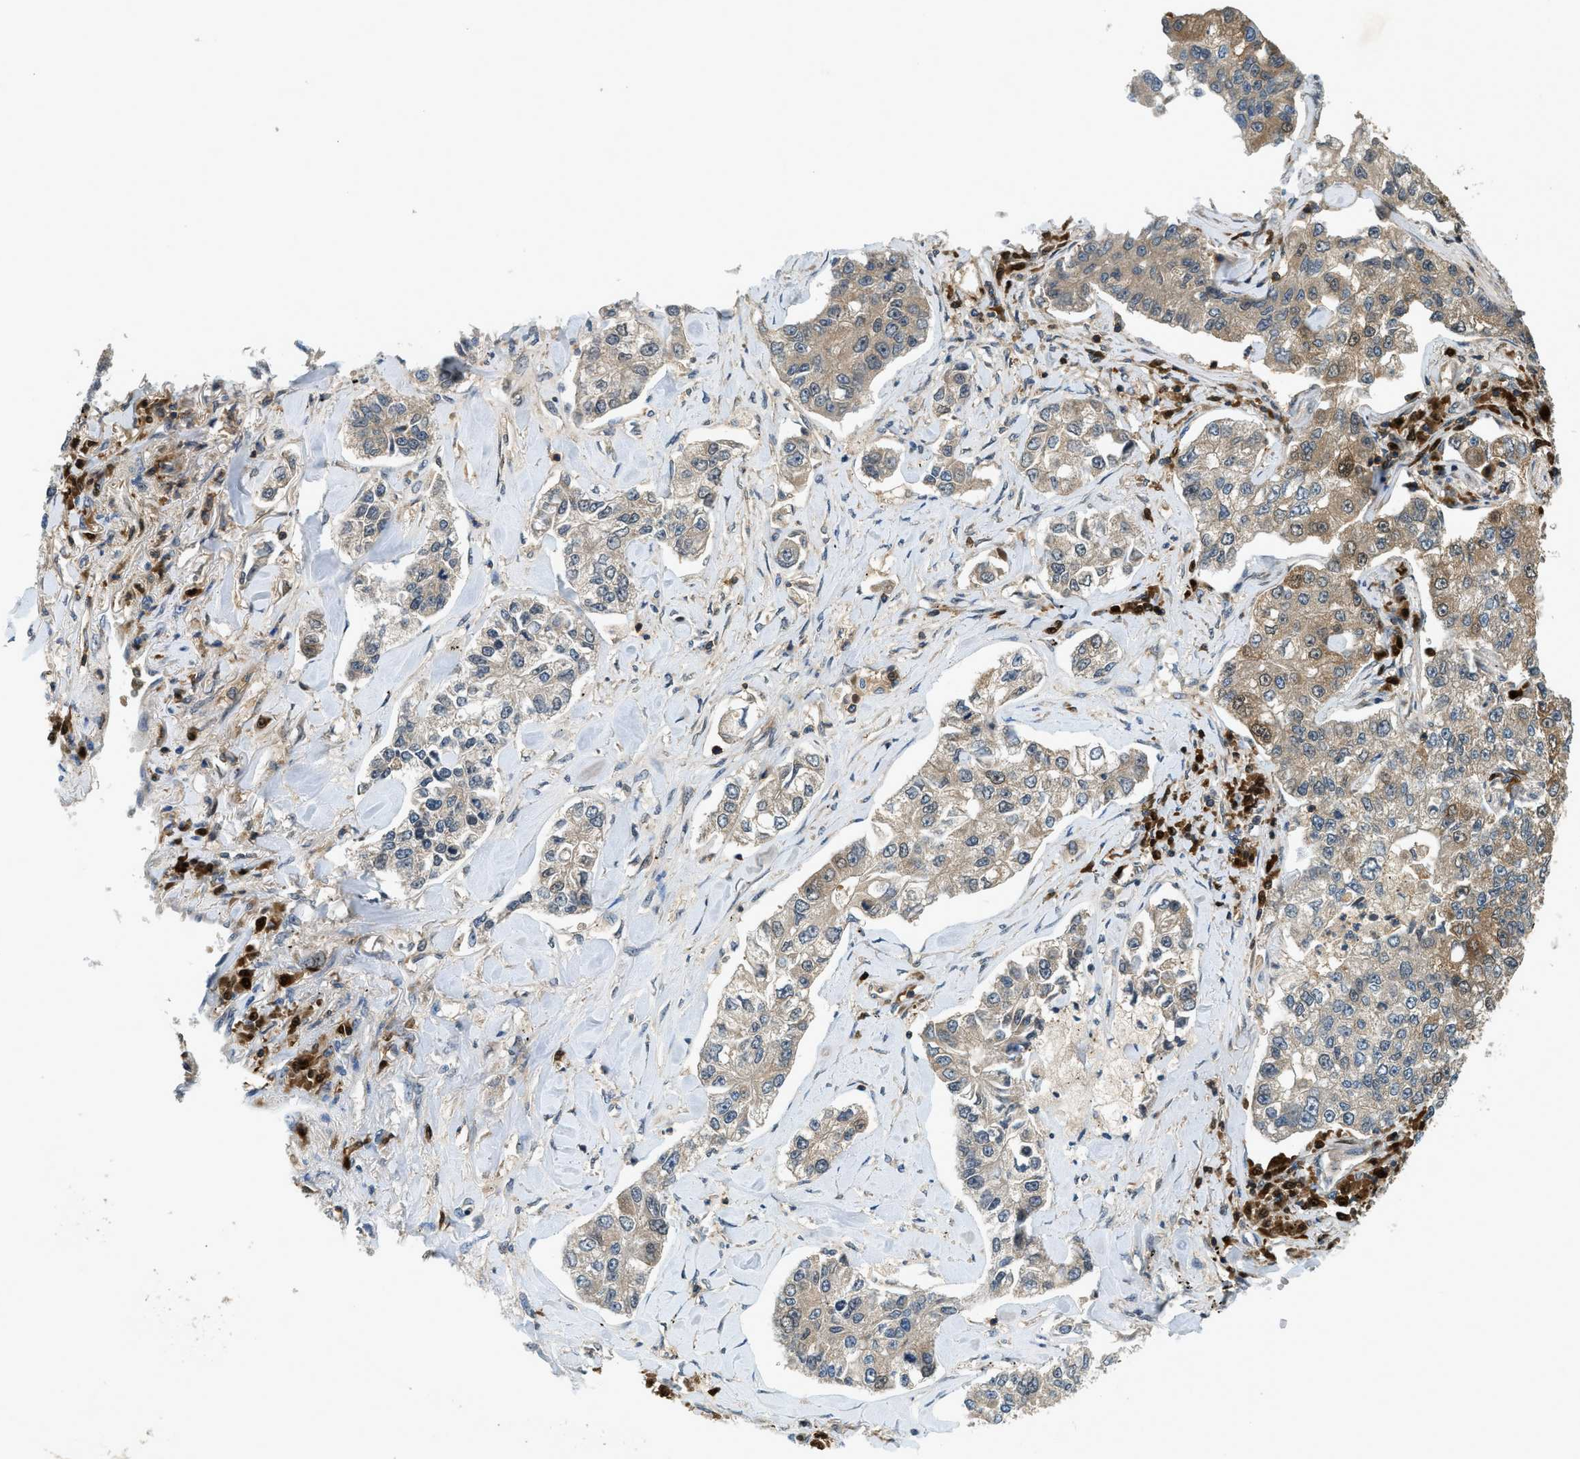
{"staining": {"intensity": "weak", "quantity": ">75%", "location": "cytoplasmic/membranous,nuclear"}, "tissue": "lung cancer", "cell_type": "Tumor cells", "image_type": "cancer", "snomed": [{"axis": "morphology", "description": "Adenocarcinoma, NOS"}, {"axis": "topography", "description": "Lung"}], "caption": "Adenocarcinoma (lung) tissue reveals weak cytoplasmic/membranous and nuclear positivity in about >75% of tumor cells", "gene": "GMPPB", "patient": {"sex": "male", "age": 49}}